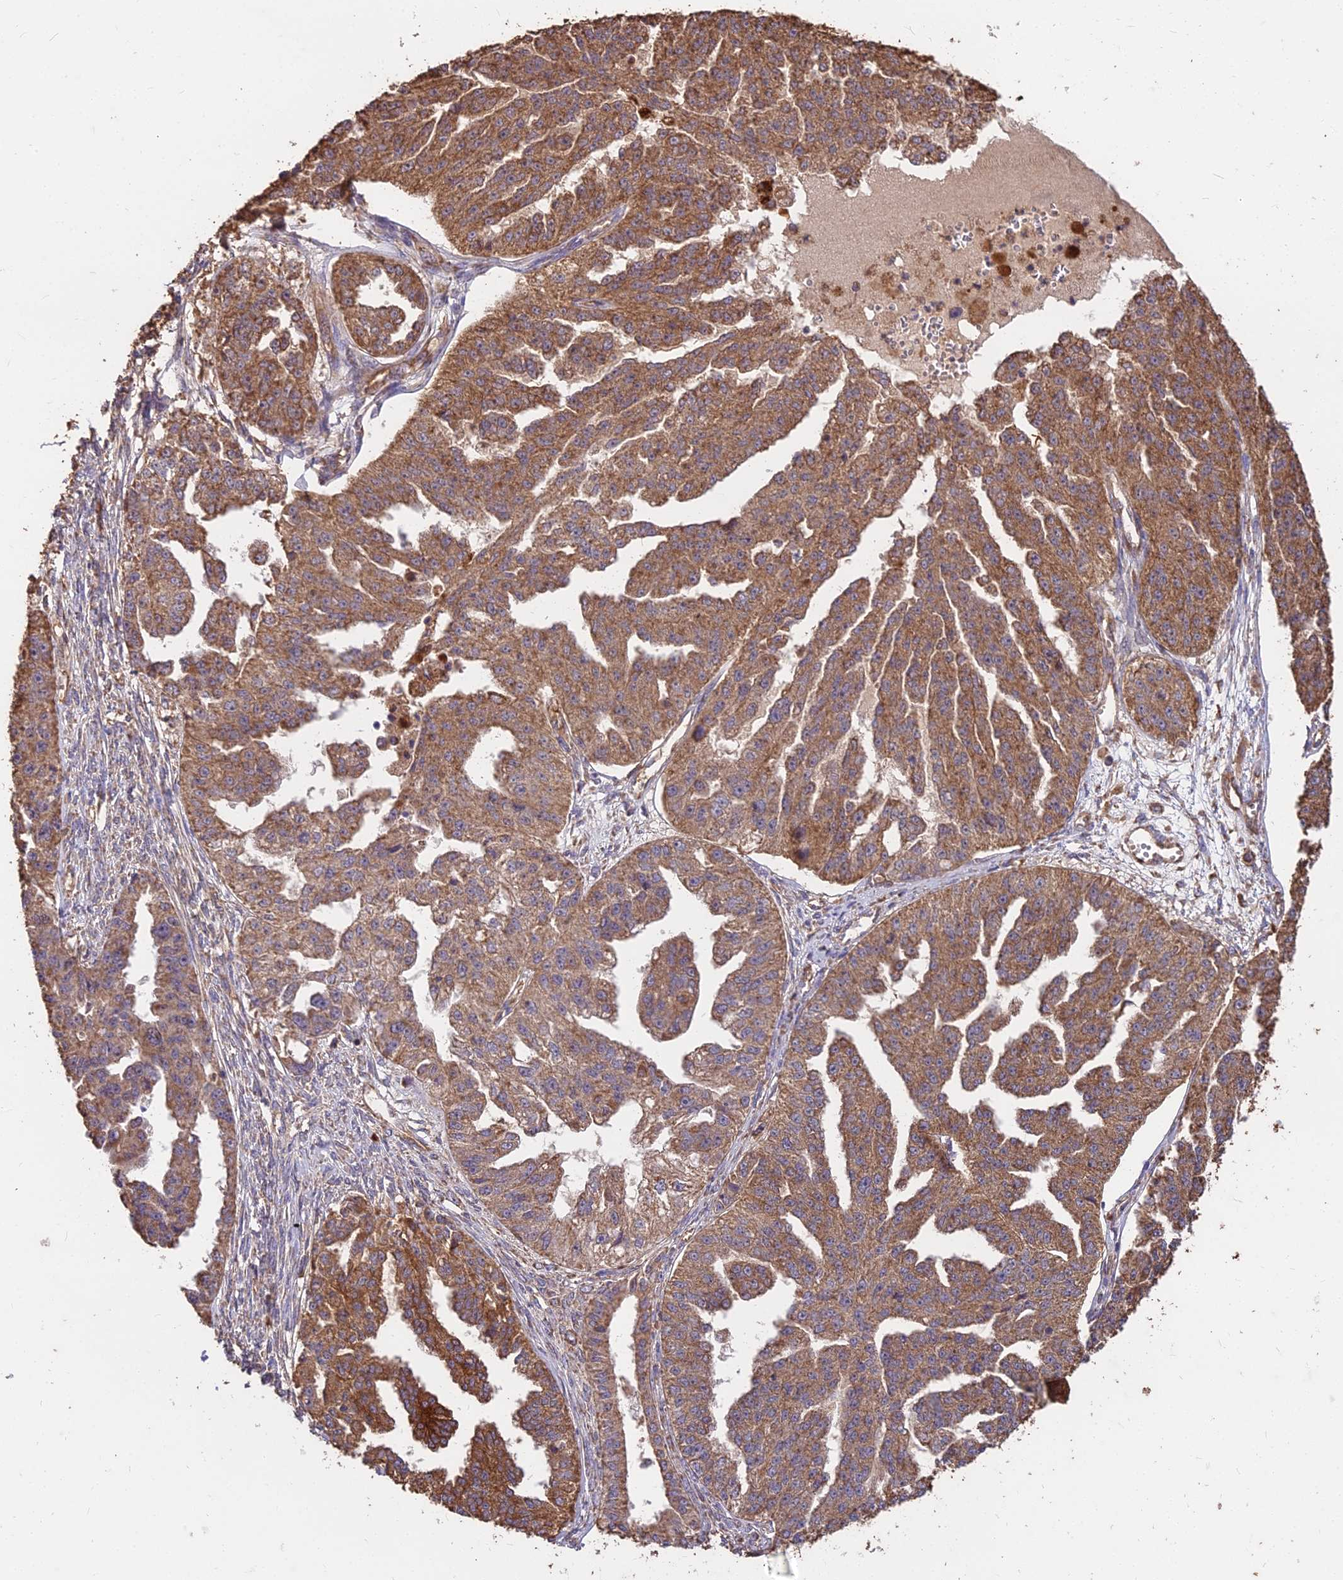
{"staining": {"intensity": "moderate", "quantity": ">75%", "location": "cytoplasmic/membranous"}, "tissue": "ovarian cancer", "cell_type": "Tumor cells", "image_type": "cancer", "snomed": [{"axis": "morphology", "description": "Cystadenocarcinoma, serous, NOS"}, {"axis": "topography", "description": "Ovary"}], "caption": "Immunohistochemistry (IHC) image of neoplastic tissue: ovarian serous cystadenocarcinoma stained using IHC shows medium levels of moderate protein expression localized specifically in the cytoplasmic/membranous of tumor cells, appearing as a cytoplasmic/membranous brown color.", "gene": "CEMIP2", "patient": {"sex": "female", "age": 58}}